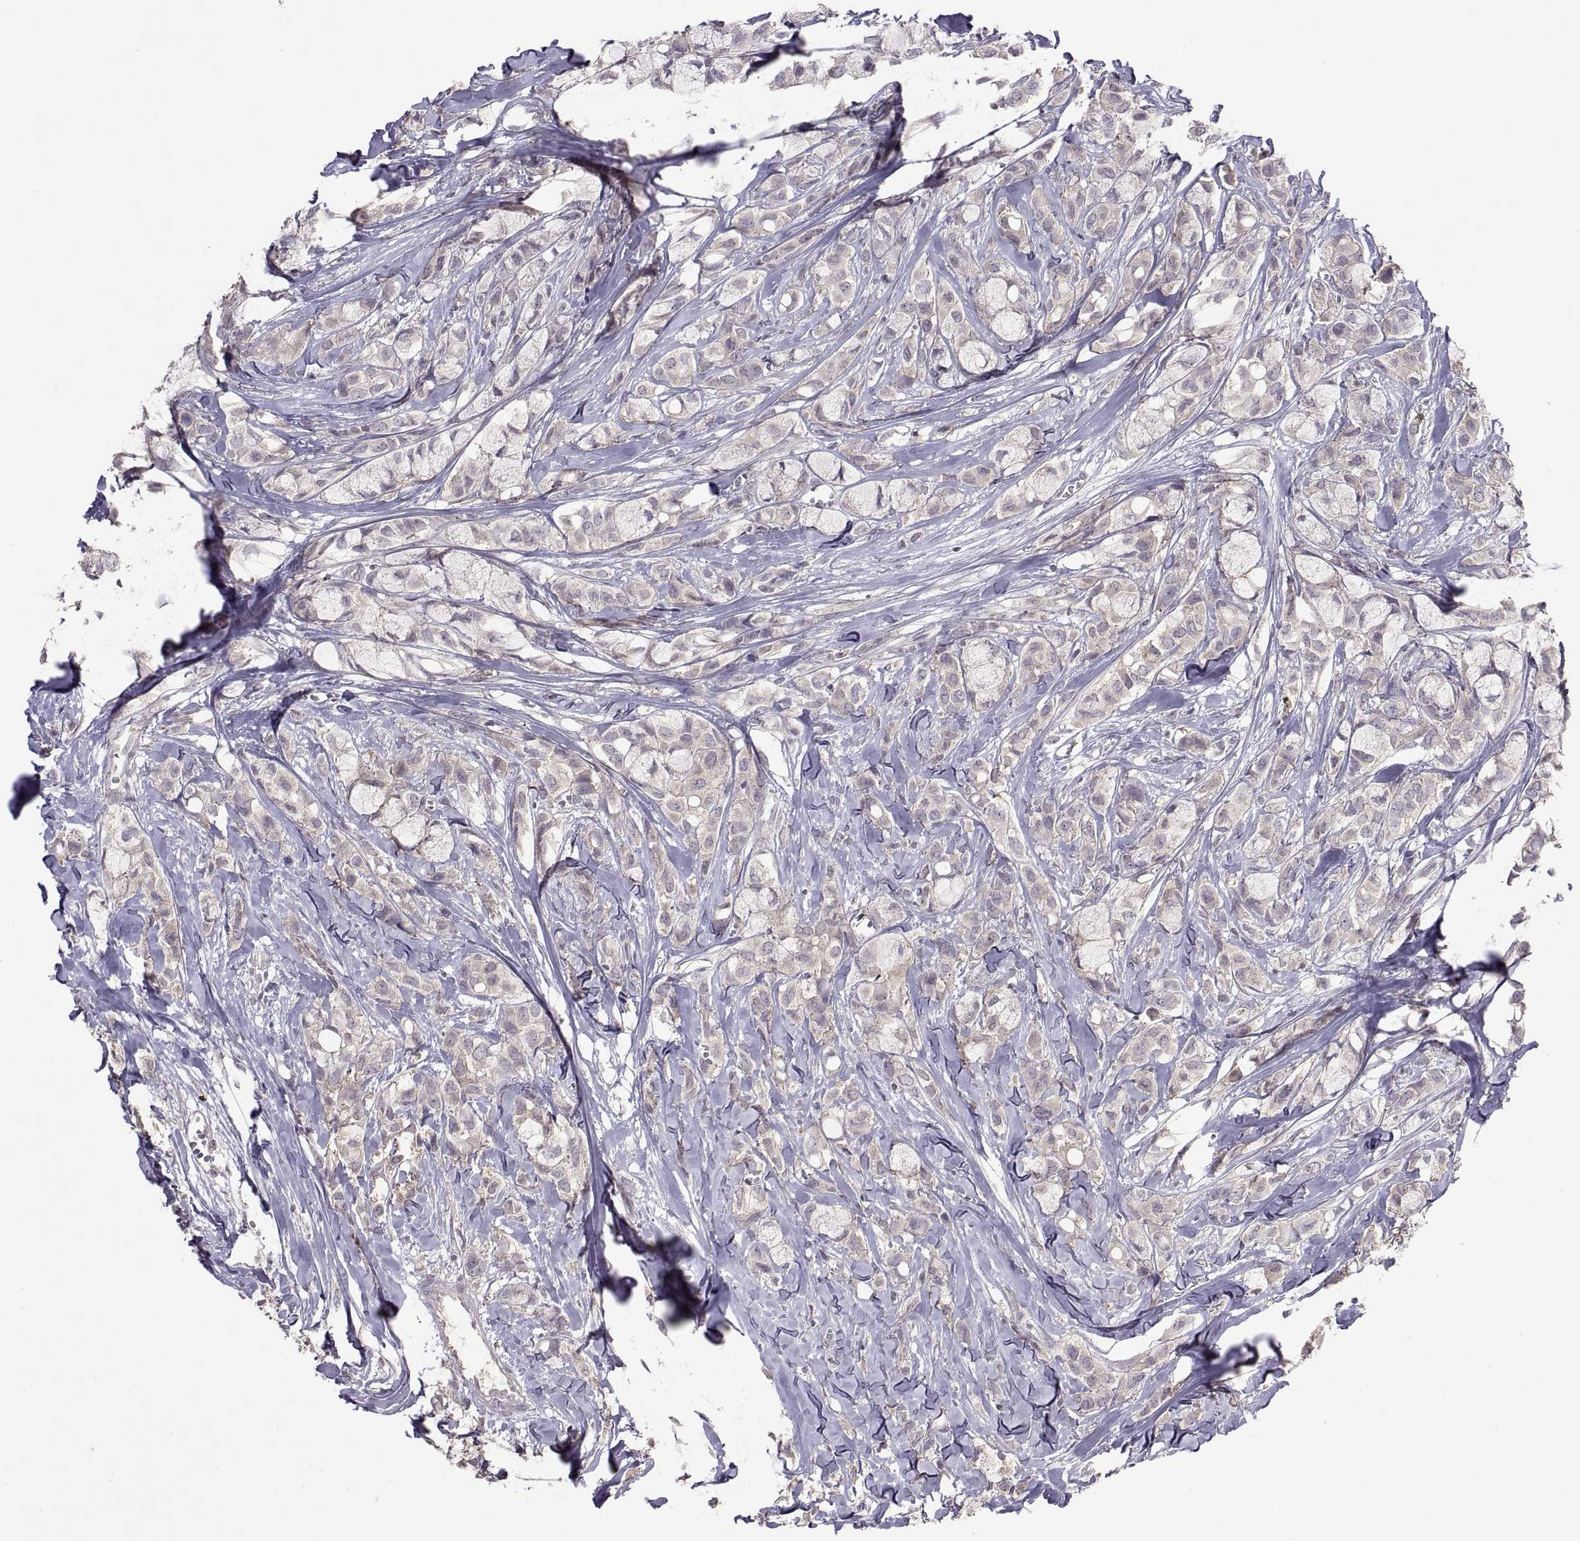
{"staining": {"intensity": "negative", "quantity": "none", "location": "none"}, "tissue": "breast cancer", "cell_type": "Tumor cells", "image_type": "cancer", "snomed": [{"axis": "morphology", "description": "Duct carcinoma"}, {"axis": "topography", "description": "Breast"}], "caption": "This is an IHC image of human breast infiltrating ductal carcinoma. There is no staining in tumor cells.", "gene": "NMNAT2", "patient": {"sex": "female", "age": 85}}